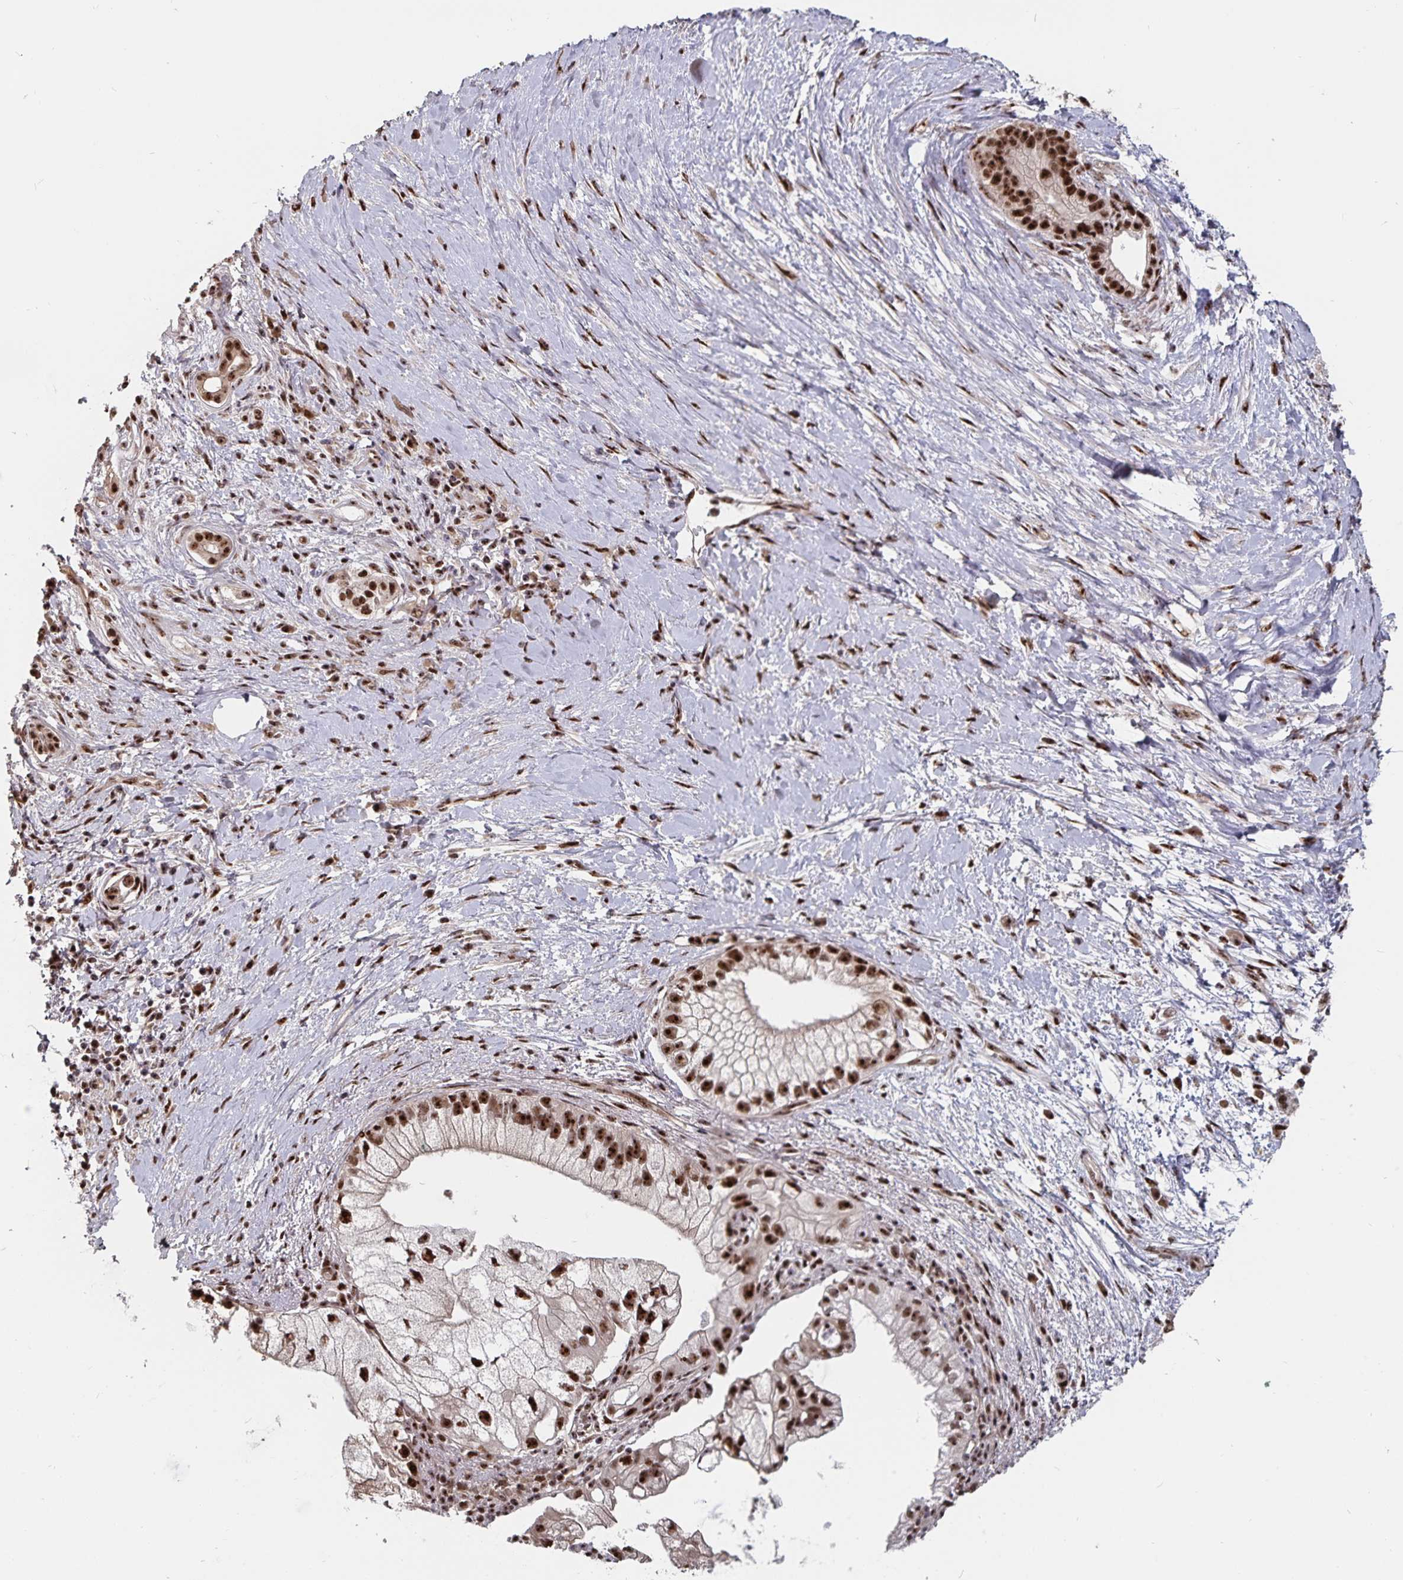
{"staining": {"intensity": "strong", "quantity": ">75%", "location": "nuclear"}, "tissue": "pancreatic cancer", "cell_type": "Tumor cells", "image_type": "cancer", "snomed": [{"axis": "morphology", "description": "Adenocarcinoma, NOS"}, {"axis": "topography", "description": "Pancreas"}], "caption": "Tumor cells display high levels of strong nuclear staining in approximately >75% of cells in human pancreatic cancer (adenocarcinoma).", "gene": "LAS1L", "patient": {"sex": "male", "age": 70}}